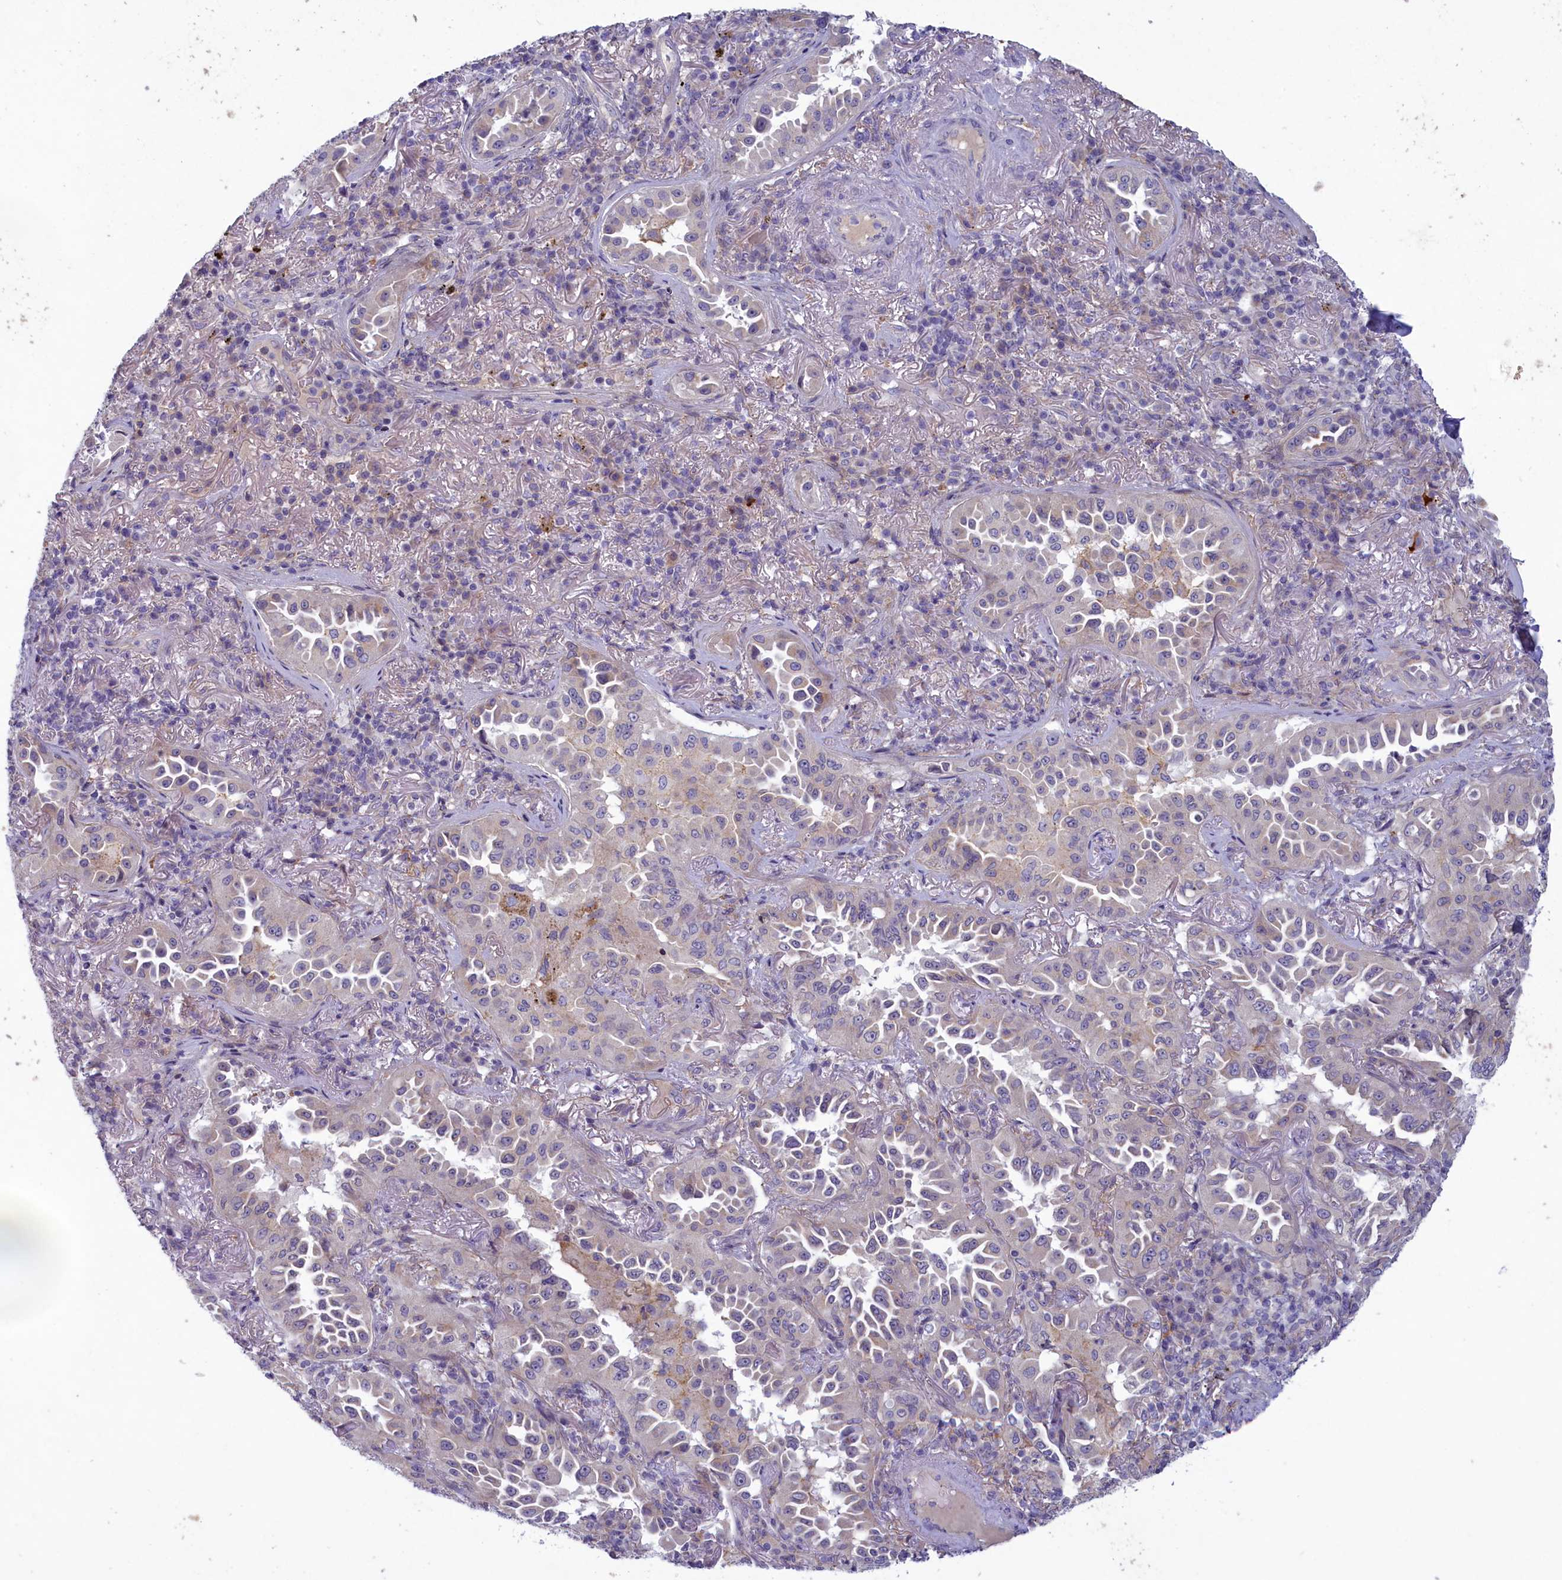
{"staining": {"intensity": "negative", "quantity": "none", "location": "none"}, "tissue": "lung cancer", "cell_type": "Tumor cells", "image_type": "cancer", "snomed": [{"axis": "morphology", "description": "Adenocarcinoma, NOS"}, {"axis": "topography", "description": "Lung"}], "caption": "Lung adenocarcinoma was stained to show a protein in brown. There is no significant positivity in tumor cells. (Stains: DAB IHC with hematoxylin counter stain, Microscopy: brightfield microscopy at high magnification).", "gene": "PLEKHG6", "patient": {"sex": "female", "age": 69}}